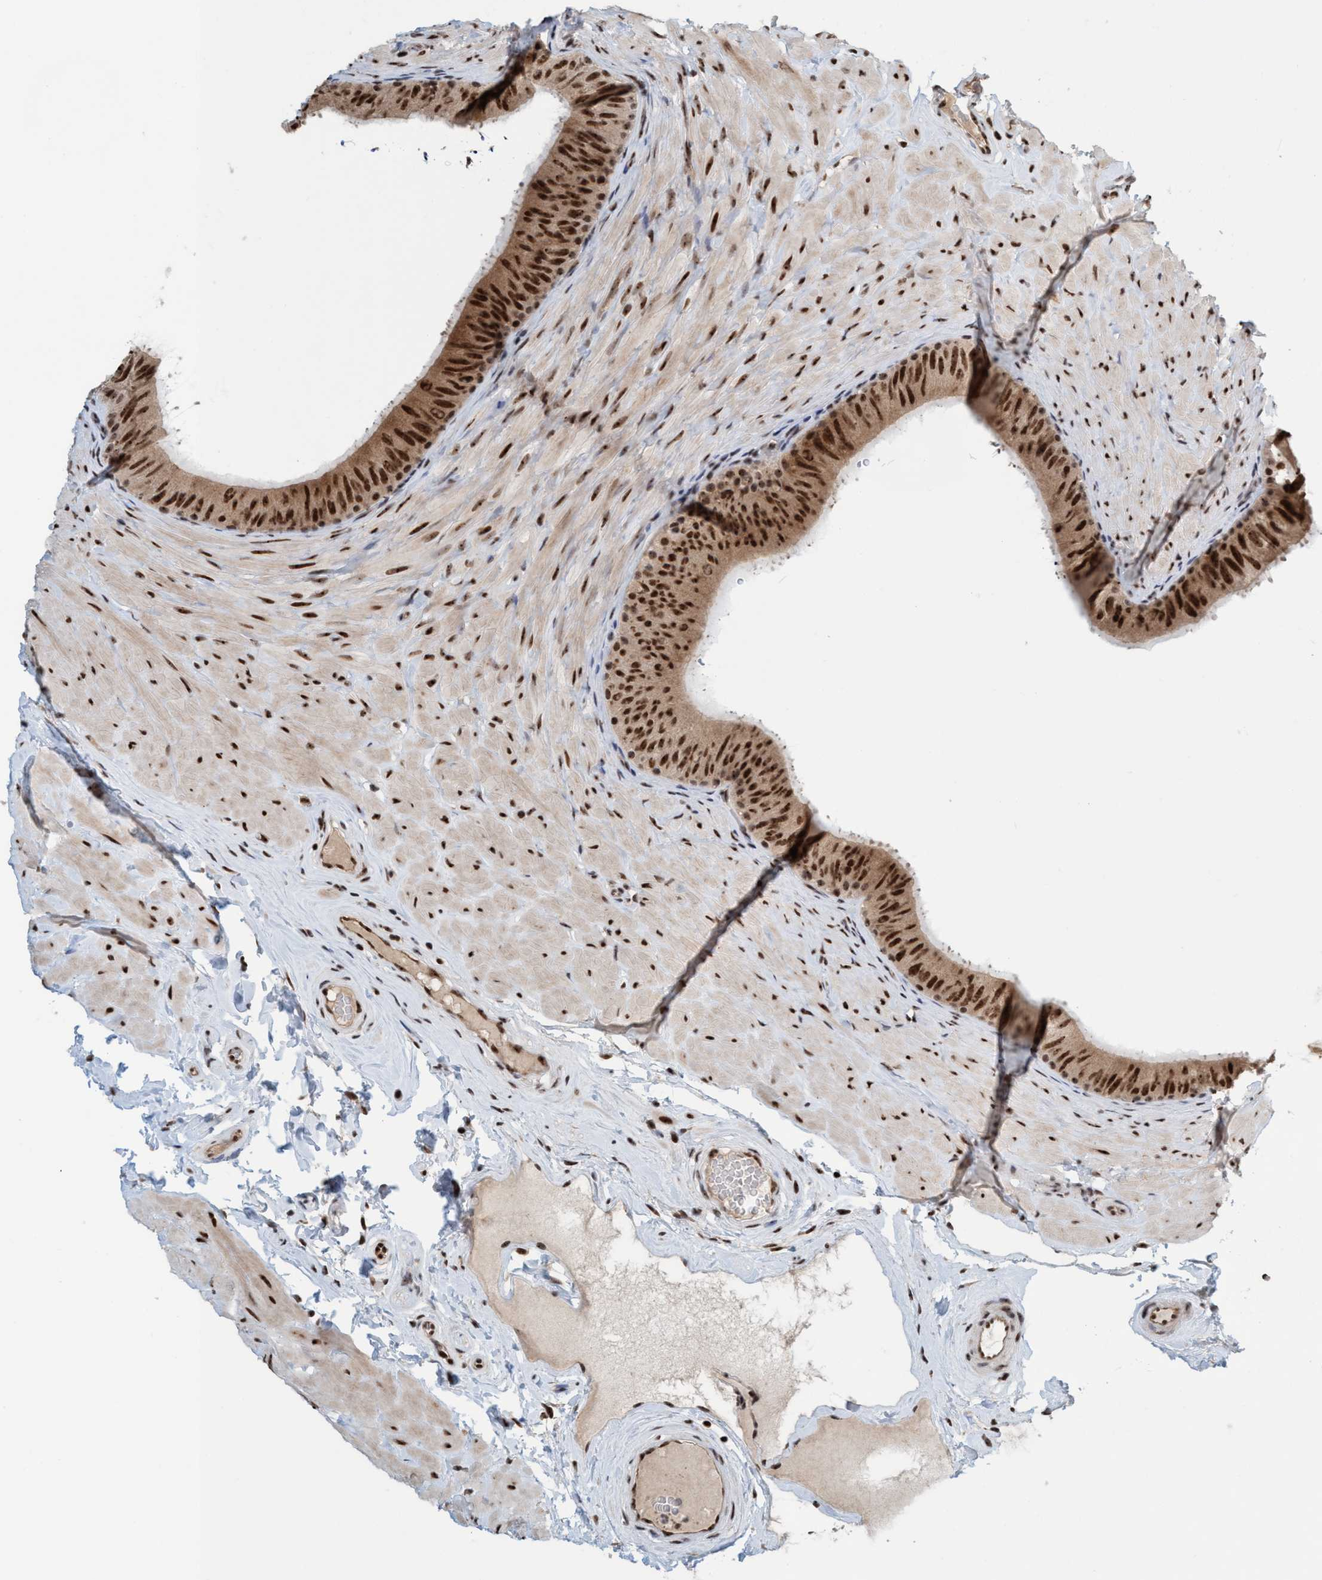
{"staining": {"intensity": "strong", "quantity": ">75%", "location": "nuclear"}, "tissue": "epididymis", "cell_type": "Glandular cells", "image_type": "normal", "snomed": [{"axis": "morphology", "description": "Normal tissue, NOS"}, {"axis": "topography", "description": "Epididymis"}], "caption": "DAB (3,3'-diaminobenzidine) immunohistochemical staining of normal human epididymis displays strong nuclear protein expression in approximately >75% of glandular cells. Using DAB (3,3'-diaminobenzidine) (brown) and hematoxylin (blue) stains, captured at high magnification using brightfield microscopy.", "gene": "SMCR8", "patient": {"sex": "male", "age": 34}}